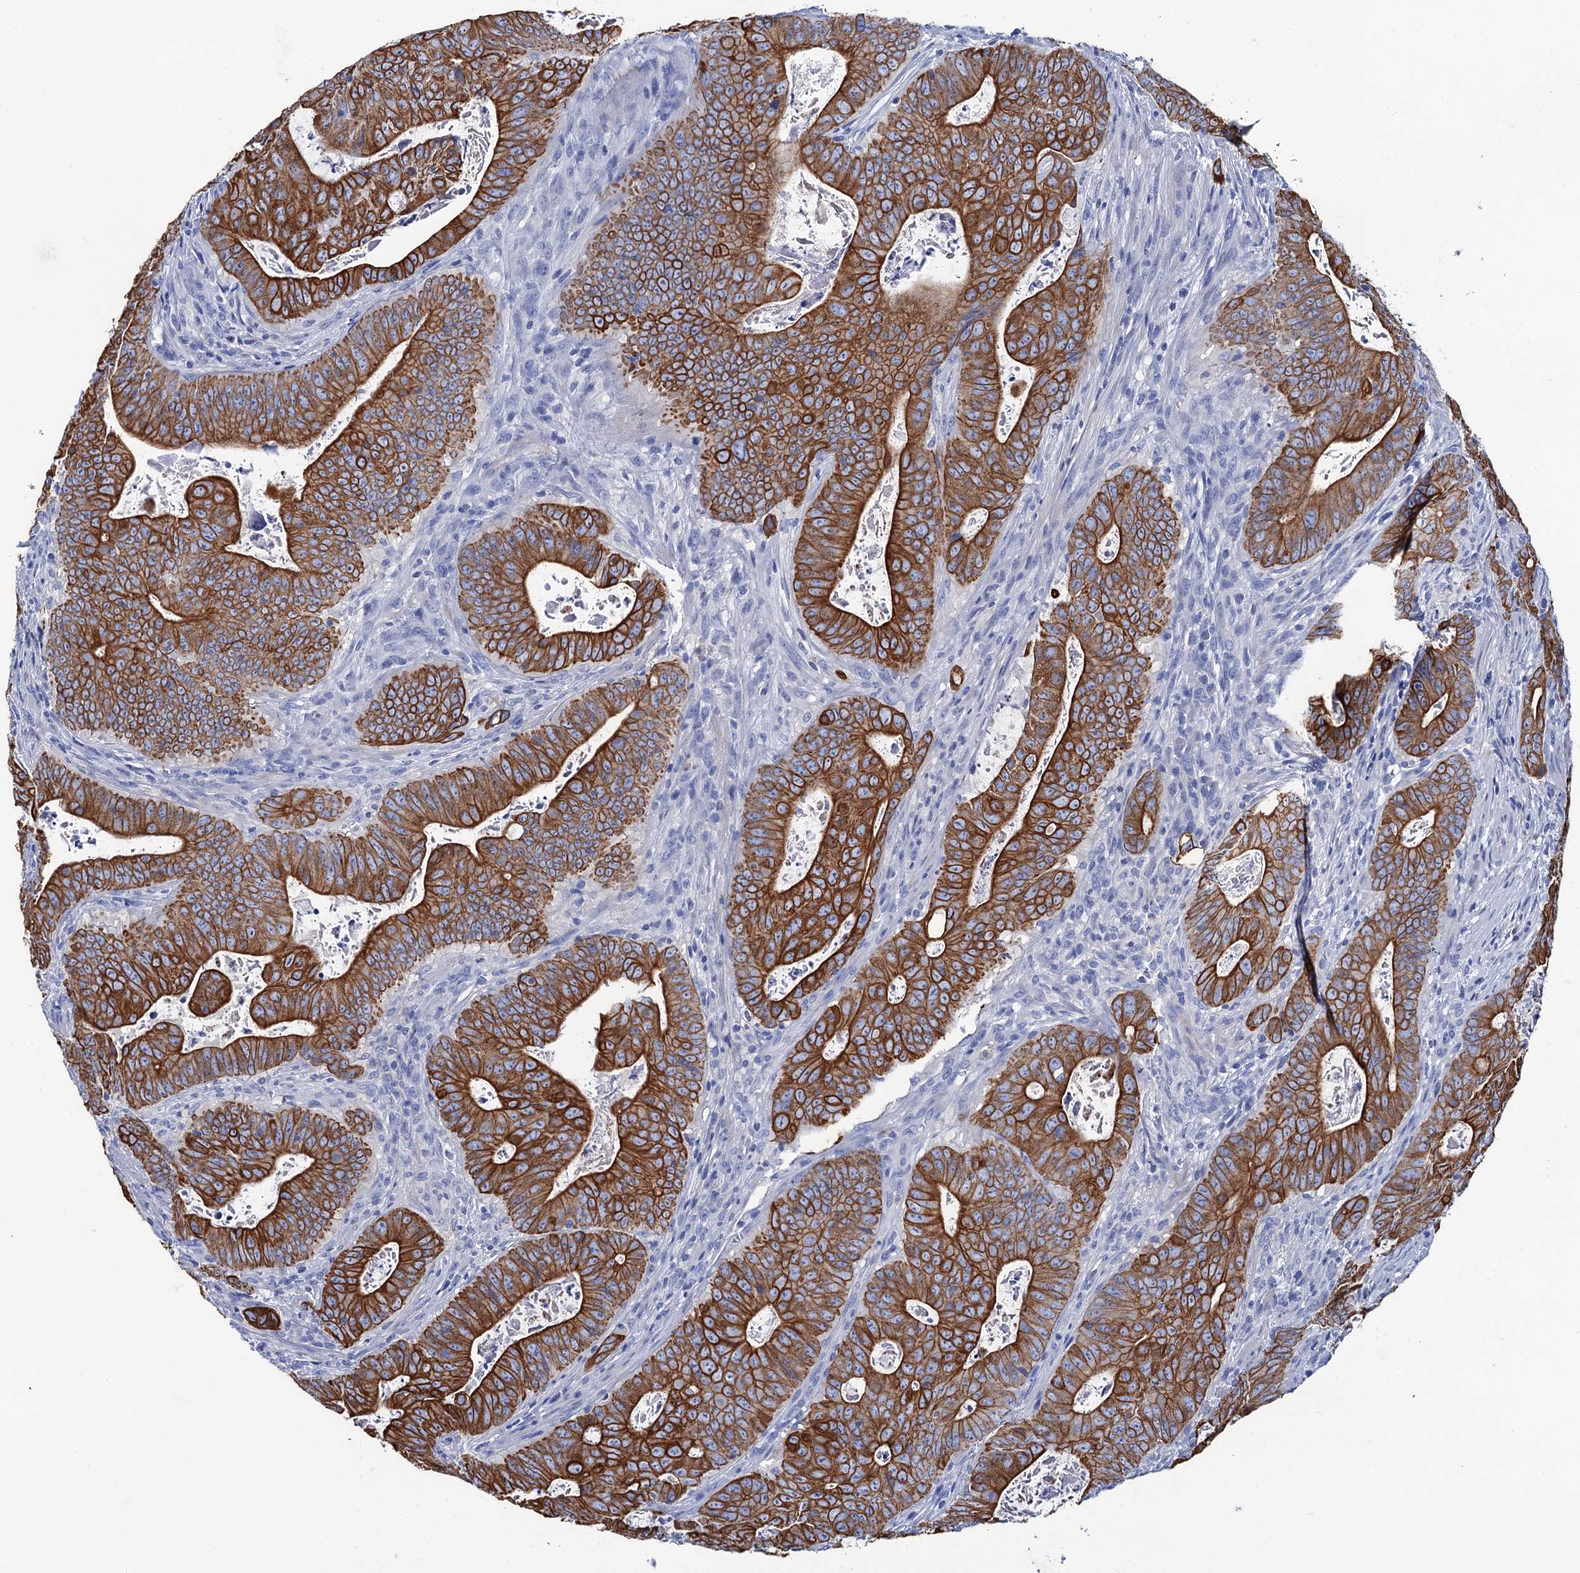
{"staining": {"intensity": "strong", "quantity": ">75%", "location": "cytoplasmic/membranous"}, "tissue": "colorectal cancer", "cell_type": "Tumor cells", "image_type": "cancer", "snomed": [{"axis": "morphology", "description": "Adenocarcinoma, NOS"}, {"axis": "topography", "description": "Rectum"}], "caption": "Protein analysis of colorectal cancer (adenocarcinoma) tissue demonstrates strong cytoplasmic/membranous positivity in approximately >75% of tumor cells.", "gene": "RAB3IP", "patient": {"sex": "female", "age": 75}}